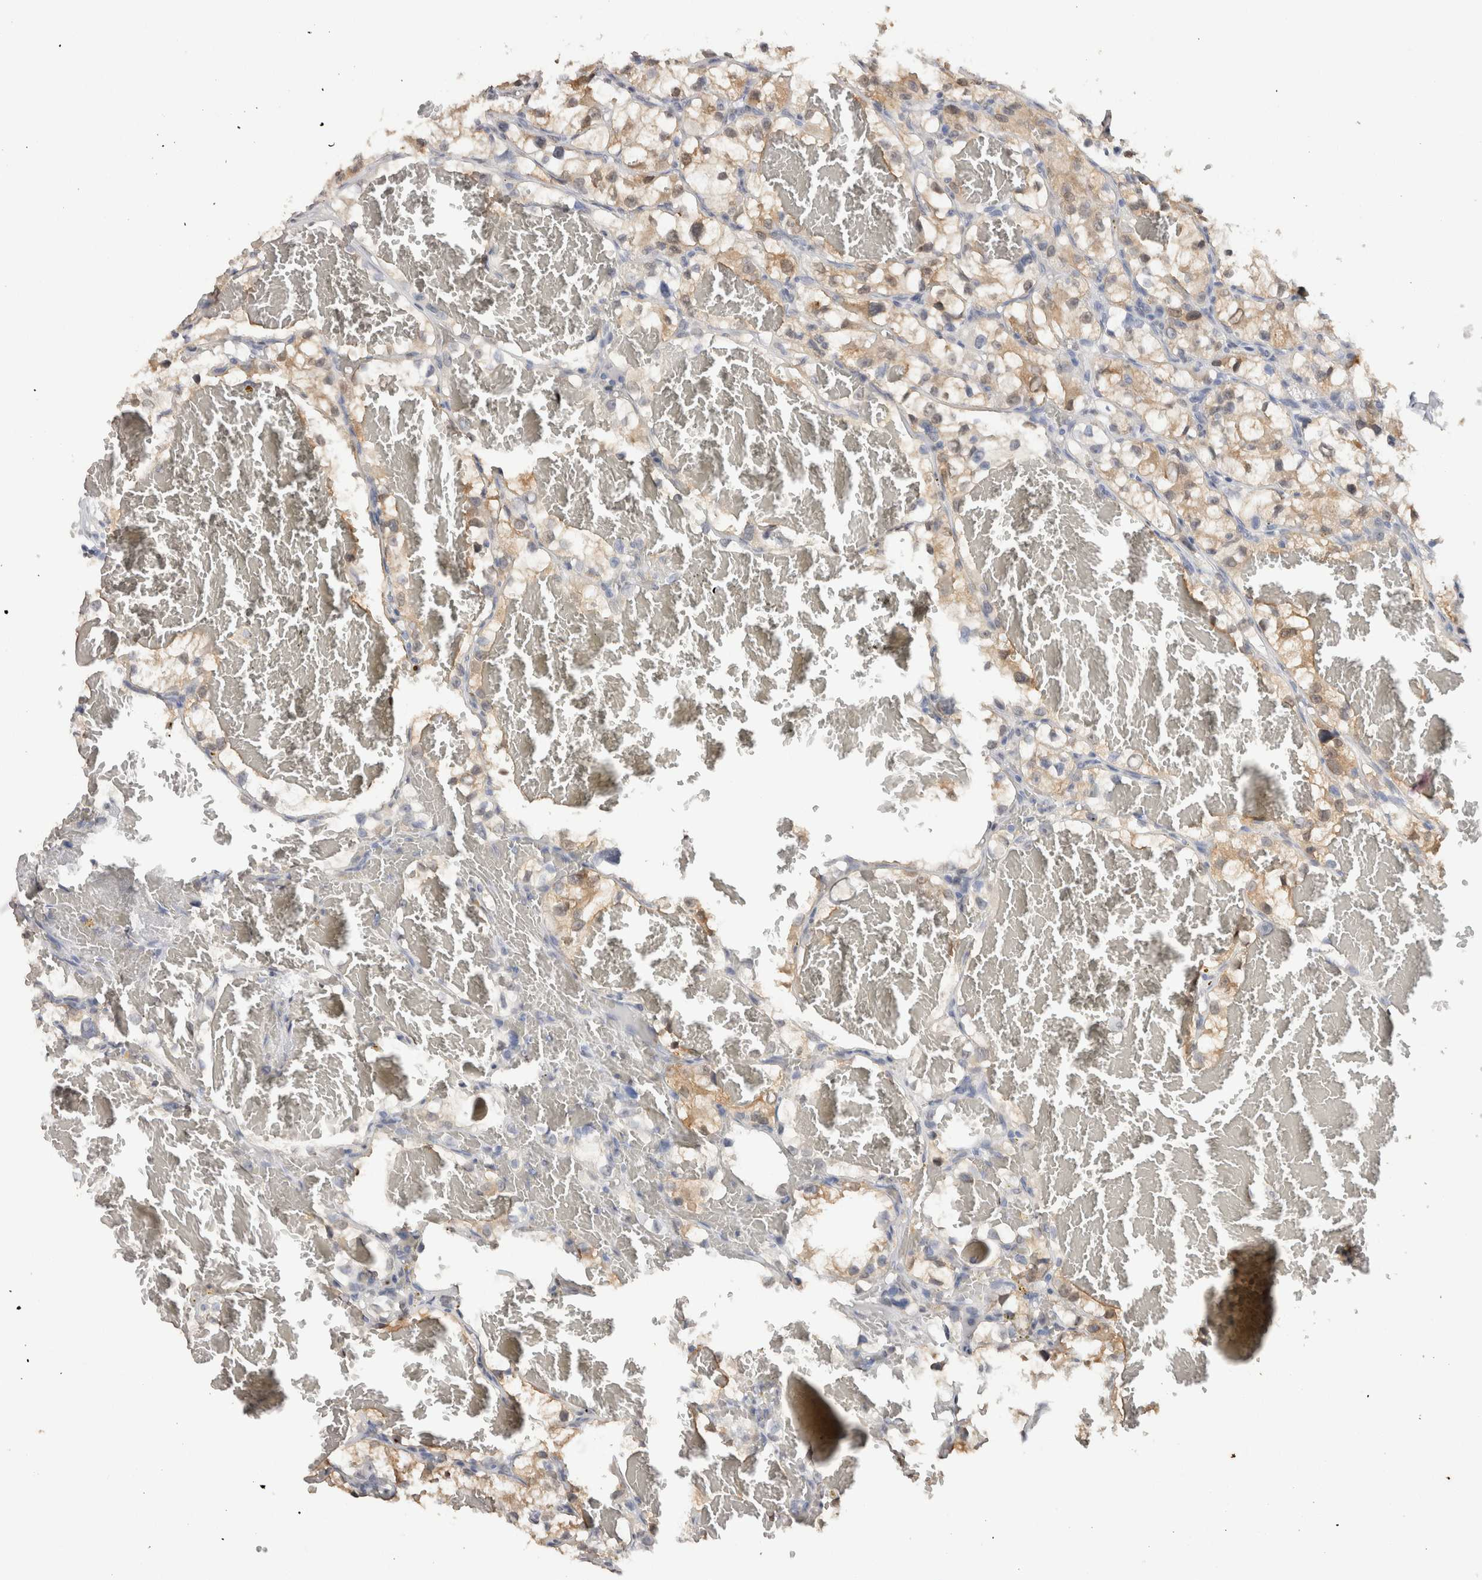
{"staining": {"intensity": "weak", "quantity": ">75%", "location": "cytoplasmic/membranous"}, "tissue": "renal cancer", "cell_type": "Tumor cells", "image_type": "cancer", "snomed": [{"axis": "morphology", "description": "Adenocarcinoma, NOS"}, {"axis": "topography", "description": "Kidney"}], "caption": "Immunohistochemical staining of human renal adenocarcinoma reveals low levels of weak cytoplasmic/membranous positivity in approximately >75% of tumor cells.", "gene": "LGALS2", "patient": {"sex": "female", "age": 57}}